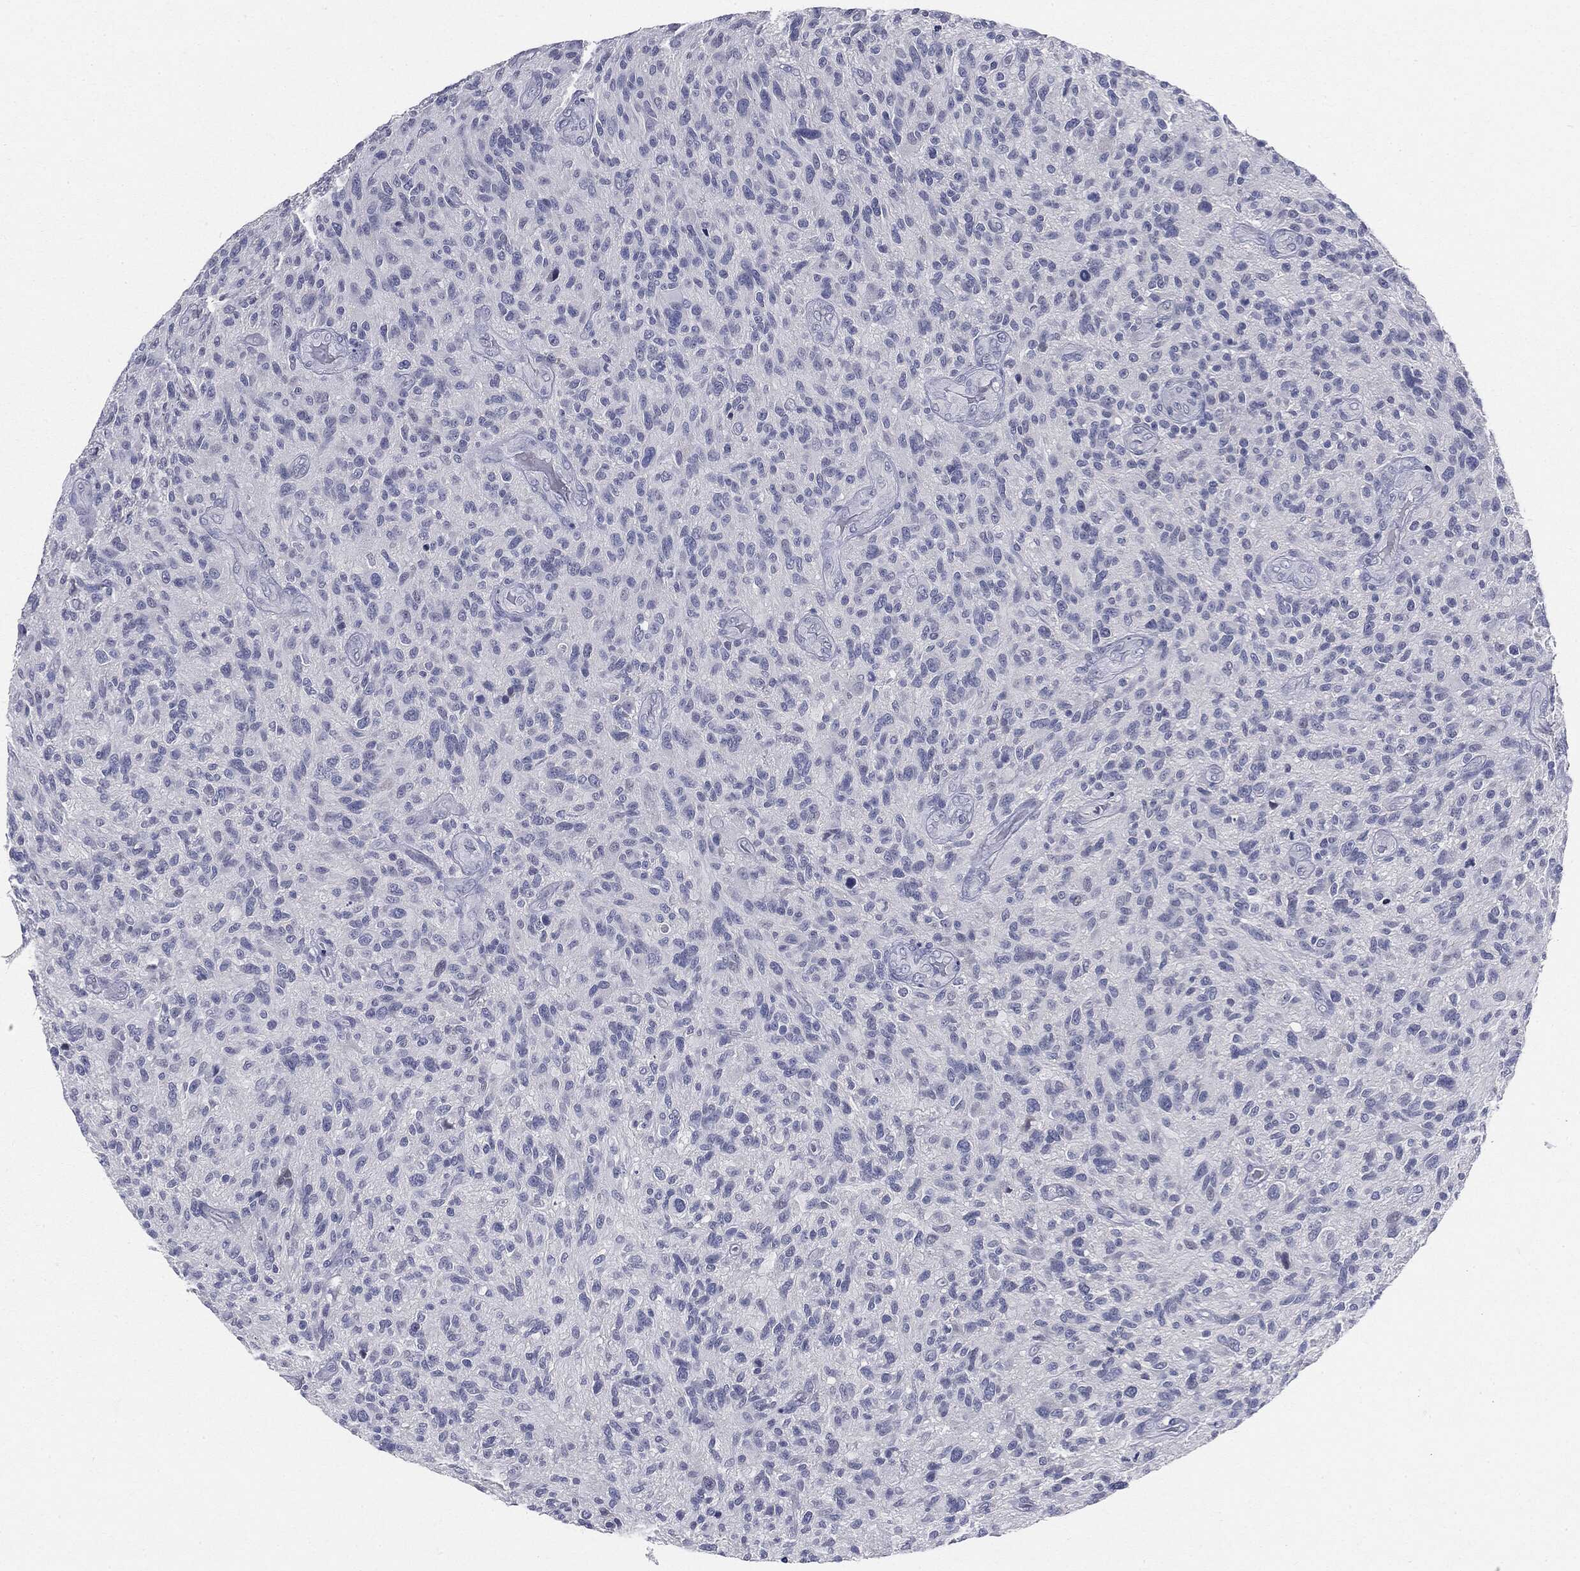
{"staining": {"intensity": "negative", "quantity": "none", "location": "none"}, "tissue": "glioma", "cell_type": "Tumor cells", "image_type": "cancer", "snomed": [{"axis": "morphology", "description": "Glioma, malignant, High grade"}, {"axis": "topography", "description": "Brain"}], "caption": "There is no significant expression in tumor cells of malignant glioma (high-grade). Nuclei are stained in blue.", "gene": "CGB1", "patient": {"sex": "male", "age": 47}}